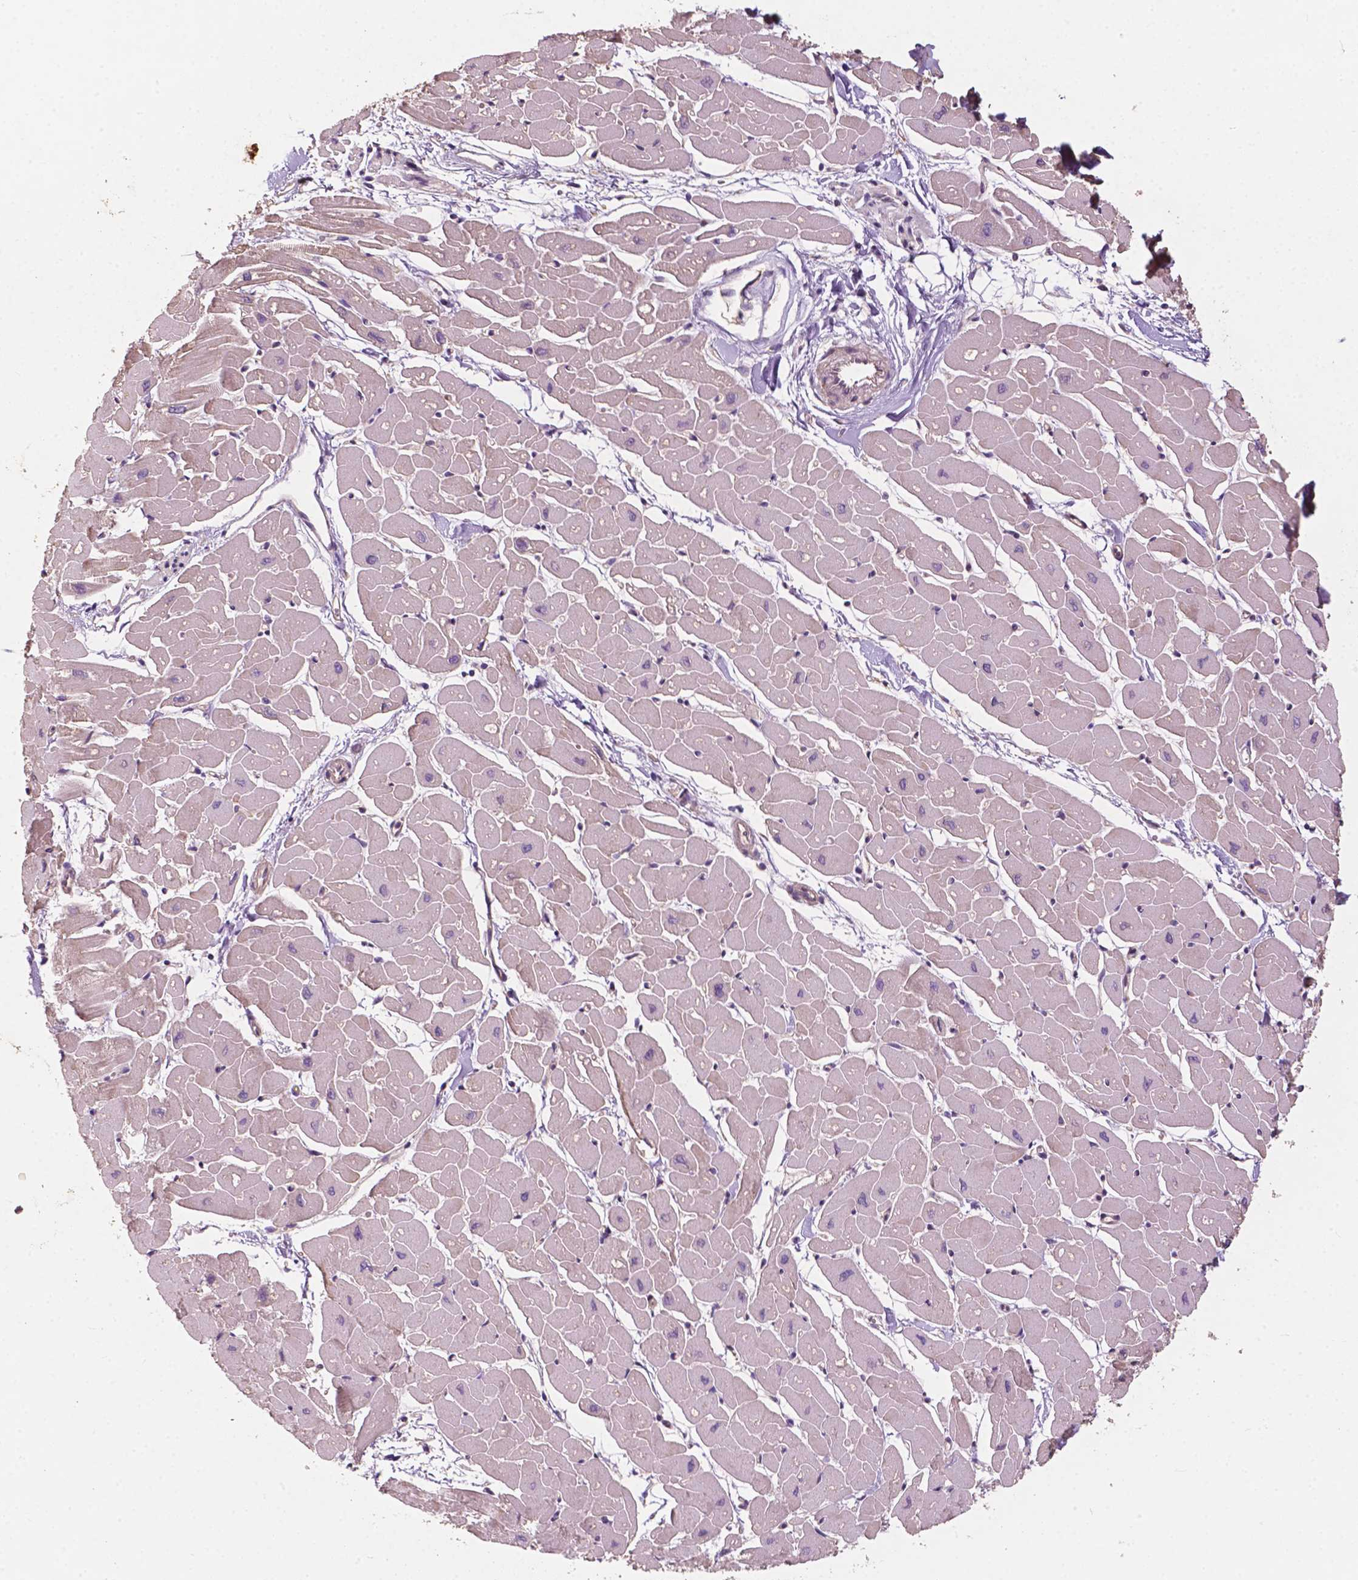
{"staining": {"intensity": "negative", "quantity": "none", "location": "none"}, "tissue": "heart muscle", "cell_type": "Cardiomyocytes", "image_type": "normal", "snomed": [{"axis": "morphology", "description": "Normal tissue, NOS"}, {"axis": "topography", "description": "Heart"}], "caption": "Heart muscle was stained to show a protein in brown. There is no significant positivity in cardiomyocytes. The staining is performed using DAB brown chromogen with nuclei counter-stained in using hematoxylin.", "gene": "G3BP1", "patient": {"sex": "male", "age": 57}}